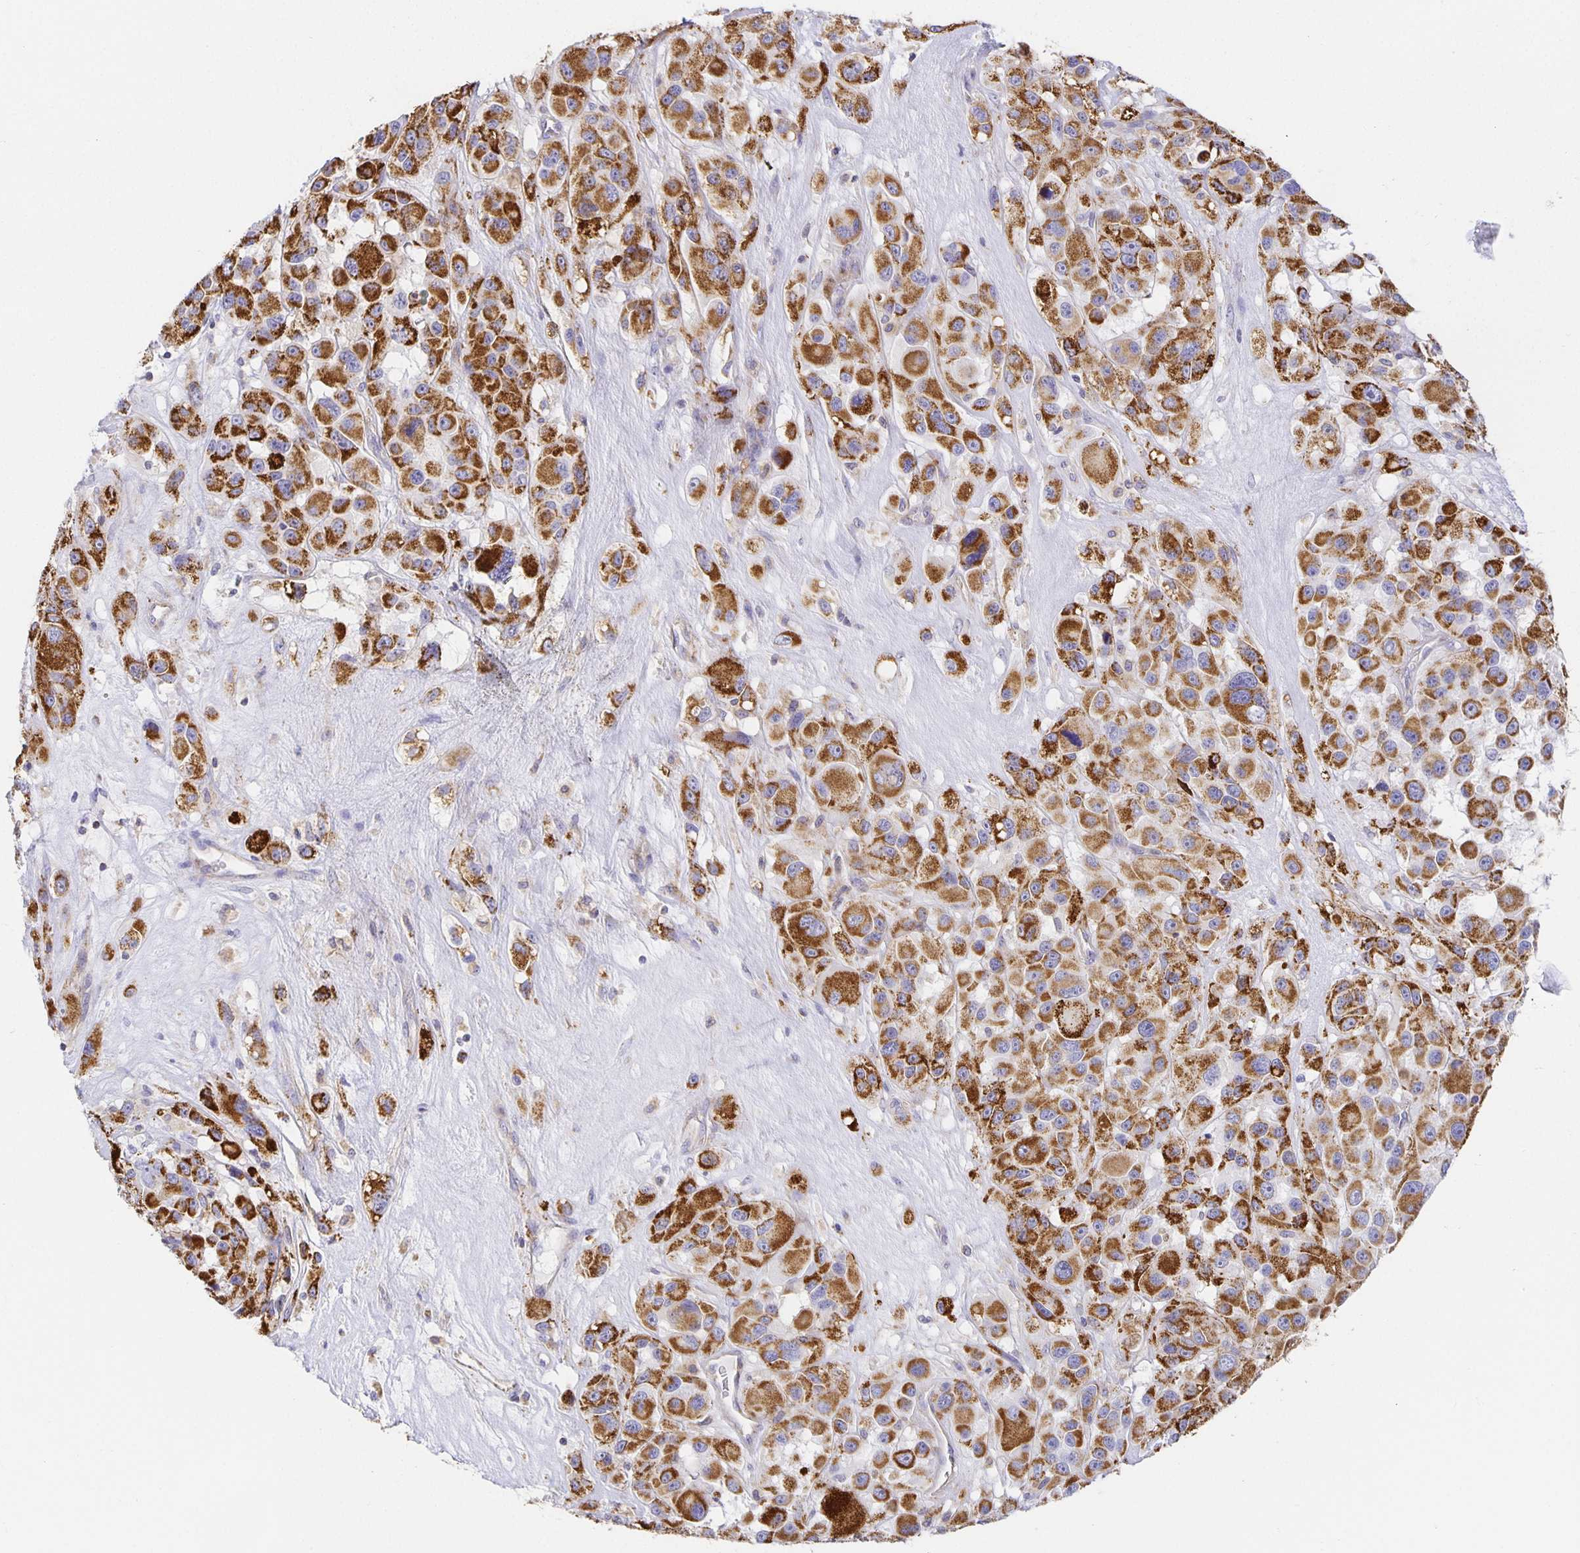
{"staining": {"intensity": "strong", "quantity": ">75%", "location": "cytoplasmic/membranous"}, "tissue": "melanoma", "cell_type": "Tumor cells", "image_type": "cancer", "snomed": [{"axis": "morphology", "description": "Malignant melanoma, Metastatic site"}, {"axis": "topography", "description": "Lymph node"}], "caption": "Tumor cells display high levels of strong cytoplasmic/membranous expression in about >75% of cells in human malignant melanoma (metastatic site).", "gene": "FLRT3", "patient": {"sex": "female", "age": 65}}